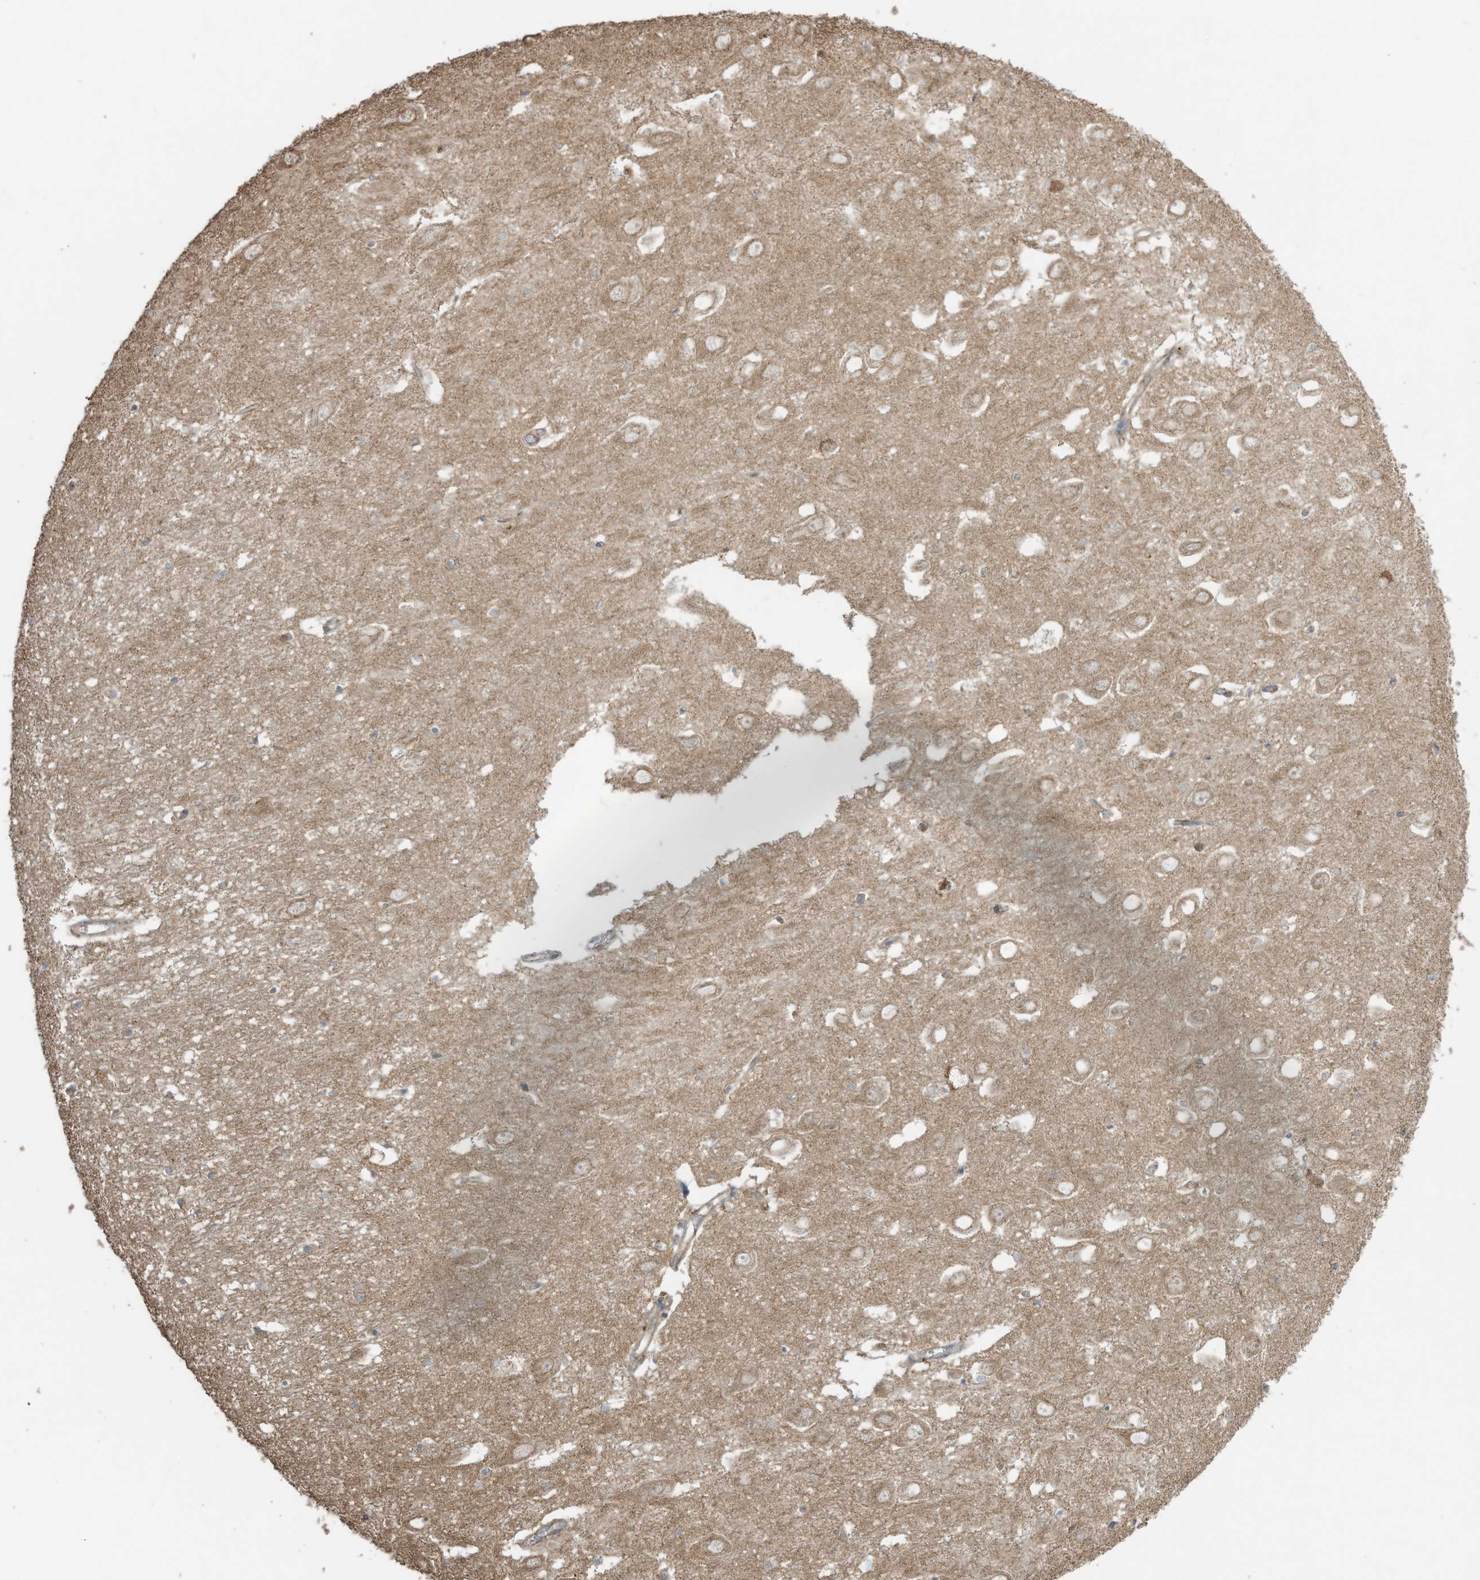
{"staining": {"intensity": "negative", "quantity": "none", "location": "none"}, "tissue": "hippocampus", "cell_type": "Glial cells", "image_type": "normal", "snomed": [{"axis": "morphology", "description": "Normal tissue, NOS"}, {"axis": "topography", "description": "Hippocampus"}], "caption": "The micrograph reveals no significant positivity in glial cells of hippocampus. Brightfield microscopy of IHC stained with DAB (3,3'-diaminobenzidine) (brown) and hematoxylin (blue), captured at high magnification.", "gene": "CGAS", "patient": {"sex": "female", "age": 64}}